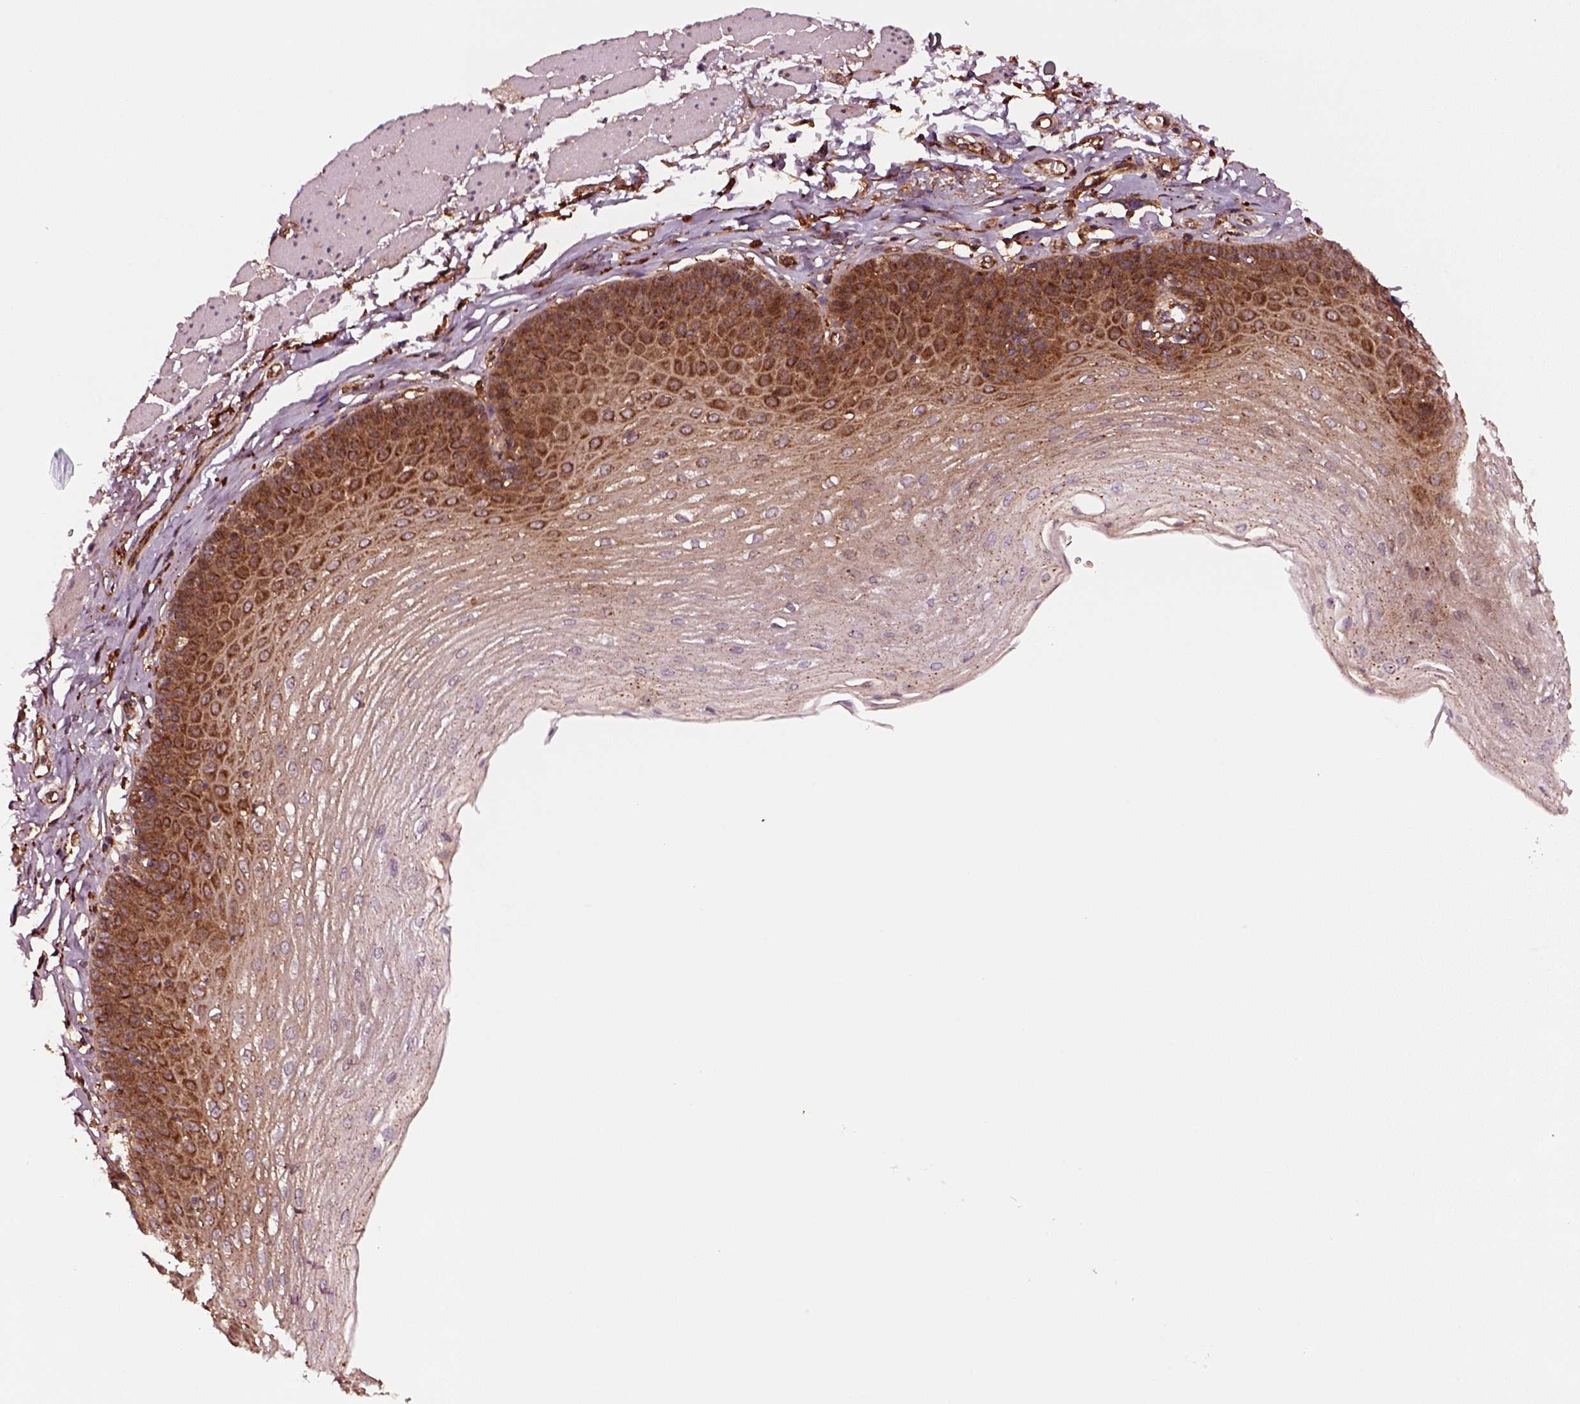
{"staining": {"intensity": "strong", "quantity": "25%-75%", "location": "cytoplasmic/membranous"}, "tissue": "esophagus", "cell_type": "Squamous epithelial cells", "image_type": "normal", "snomed": [{"axis": "morphology", "description": "Normal tissue, NOS"}, {"axis": "topography", "description": "Esophagus"}], "caption": "The micrograph displays staining of unremarkable esophagus, revealing strong cytoplasmic/membranous protein expression (brown color) within squamous epithelial cells.", "gene": "WASHC2A", "patient": {"sex": "female", "age": 81}}